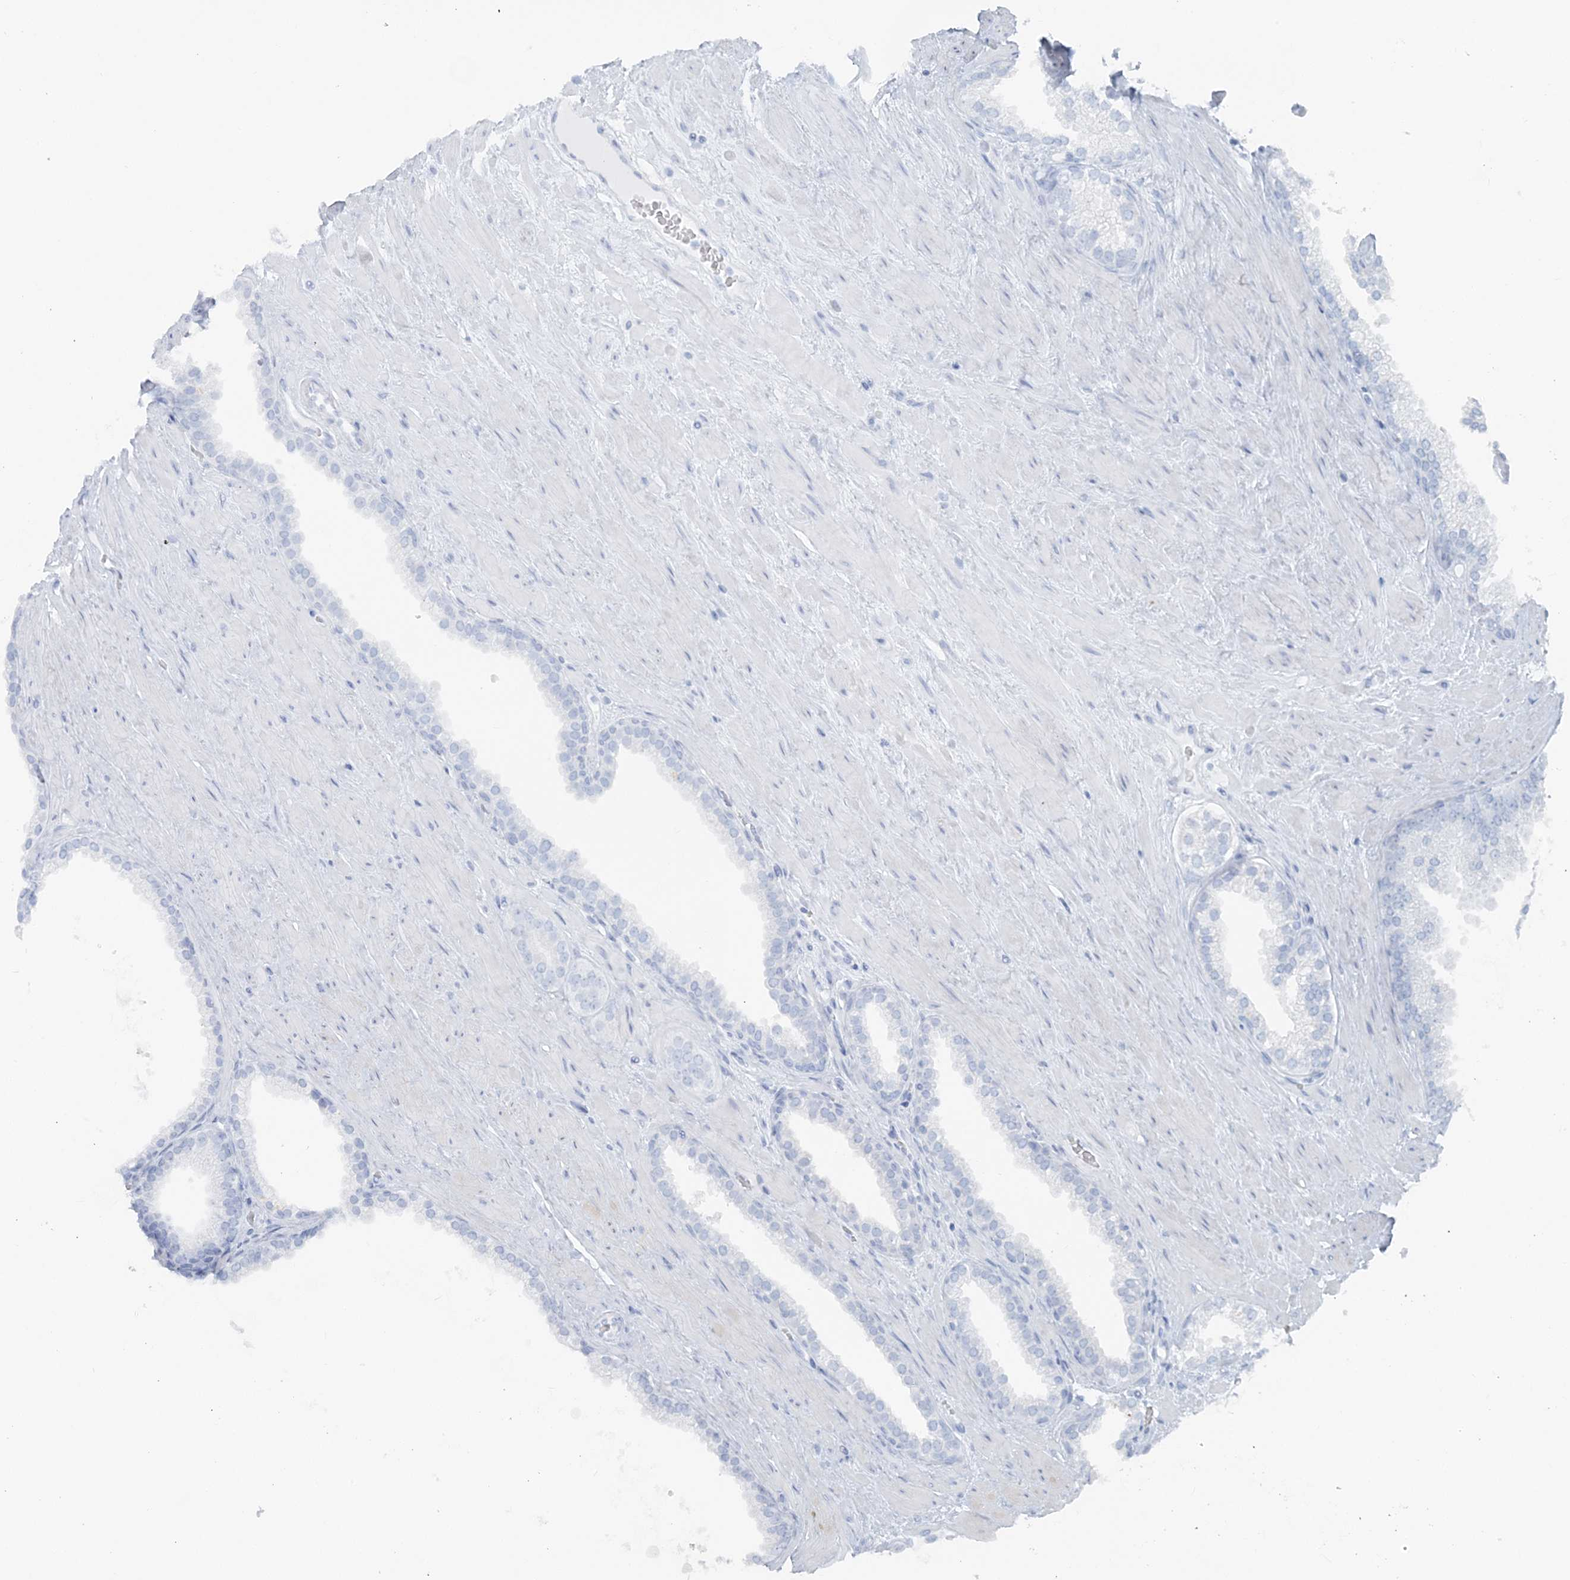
{"staining": {"intensity": "negative", "quantity": "none", "location": "none"}, "tissue": "prostate cancer", "cell_type": "Tumor cells", "image_type": "cancer", "snomed": [{"axis": "morphology", "description": "Adenocarcinoma, Low grade"}, {"axis": "topography", "description": "Prostate"}], "caption": "IHC micrograph of neoplastic tissue: prostate low-grade adenocarcinoma stained with DAB reveals no significant protein staining in tumor cells.", "gene": "ATP11A", "patient": {"sex": "male", "age": 62}}